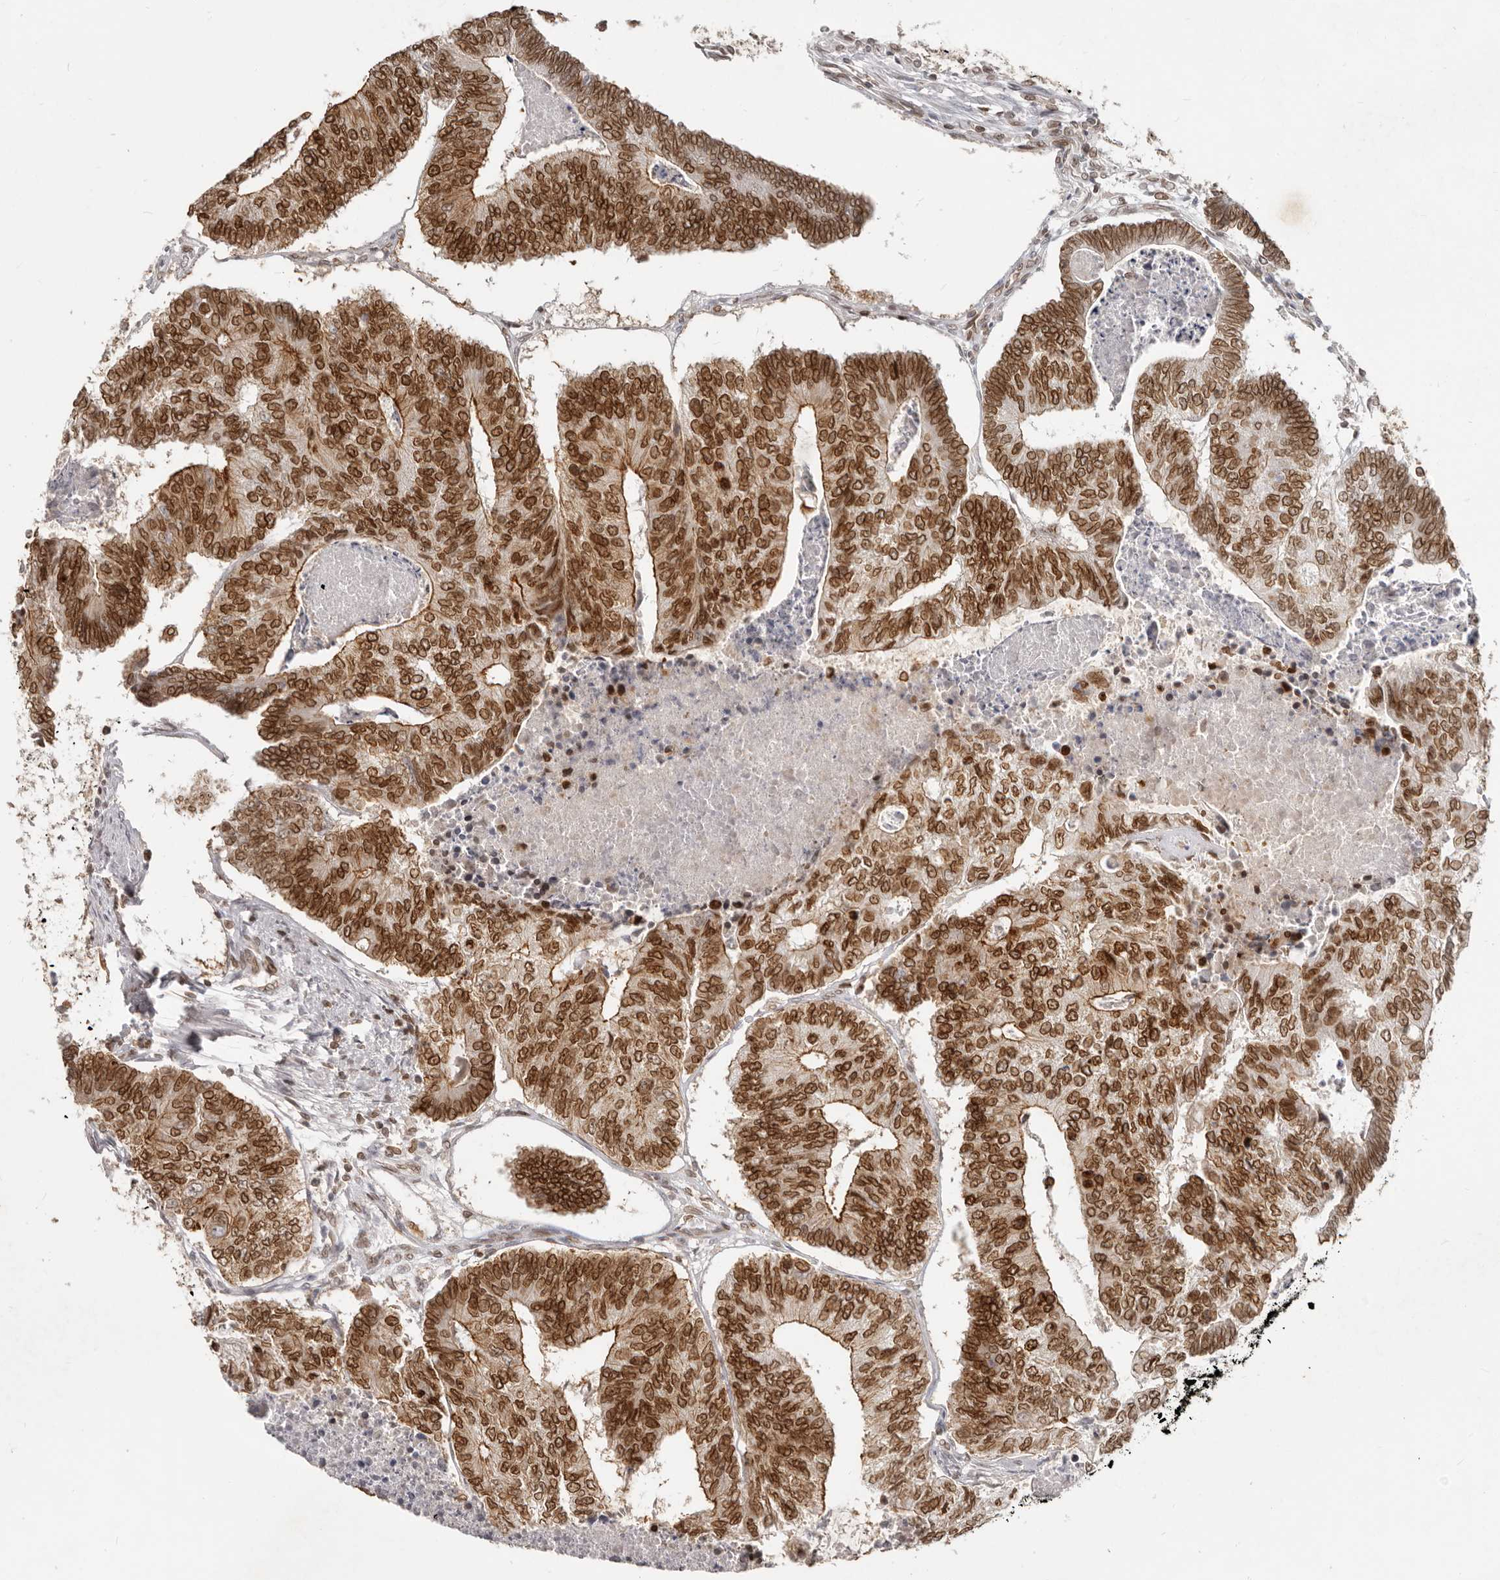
{"staining": {"intensity": "strong", "quantity": ">75%", "location": "cytoplasmic/membranous,nuclear"}, "tissue": "colorectal cancer", "cell_type": "Tumor cells", "image_type": "cancer", "snomed": [{"axis": "morphology", "description": "Adenocarcinoma, NOS"}, {"axis": "topography", "description": "Colon"}], "caption": "The immunohistochemical stain highlights strong cytoplasmic/membranous and nuclear staining in tumor cells of colorectal cancer tissue.", "gene": "NUP153", "patient": {"sex": "female", "age": 67}}